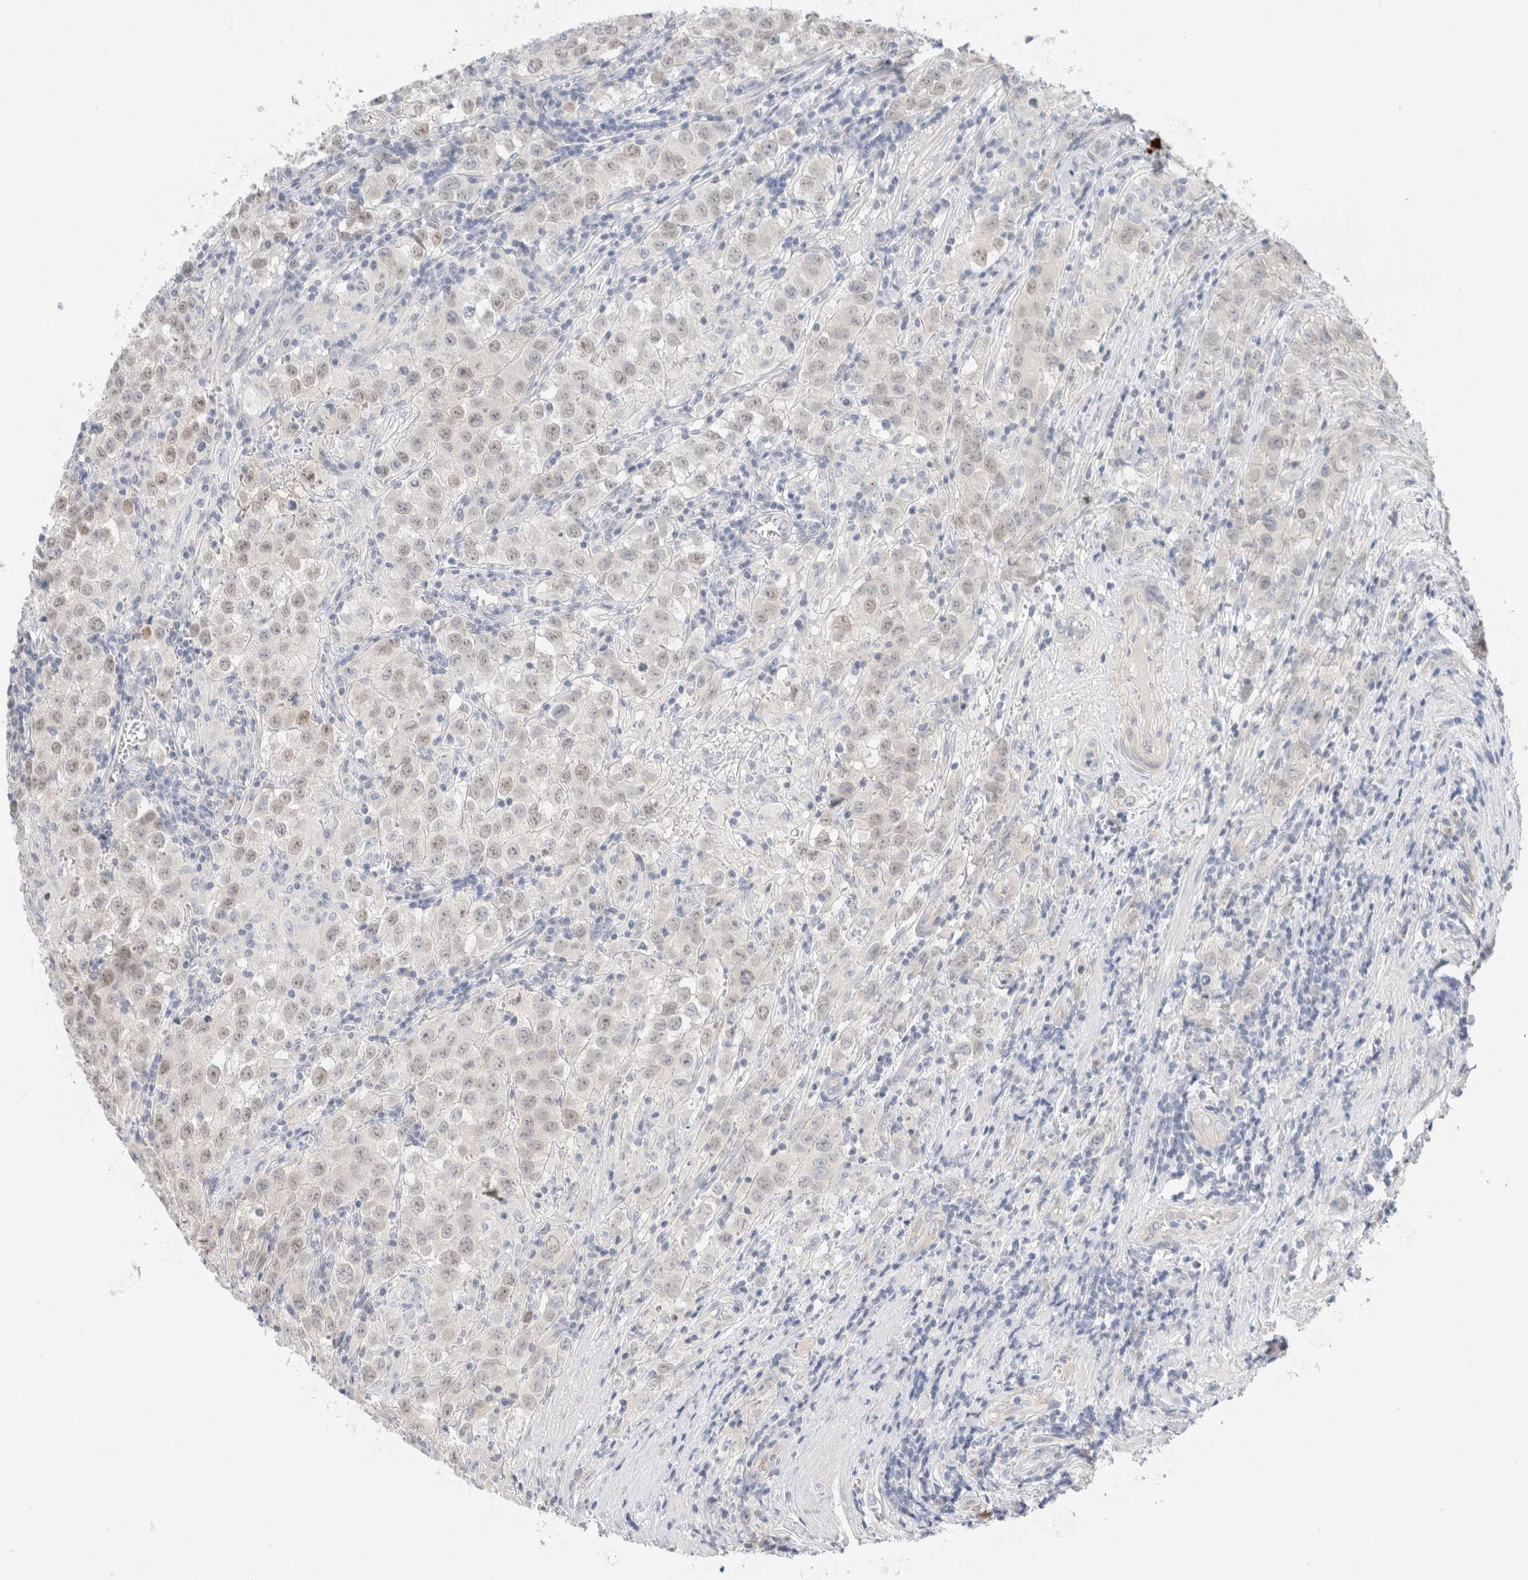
{"staining": {"intensity": "negative", "quantity": "none", "location": "none"}, "tissue": "testis cancer", "cell_type": "Tumor cells", "image_type": "cancer", "snomed": [{"axis": "morphology", "description": "Seminoma, NOS"}, {"axis": "morphology", "description": "Carcinoma, Embryonal, NOS"}, {"axis": "topography", "description": "Testis"}], "caption": "Immunohistochemistry (IHC) of human testis cancer (seminoma) reveals no positivity in tumor cells.", "gene": "SPRTN", "patient": {"sex": "male", "age": 43}}